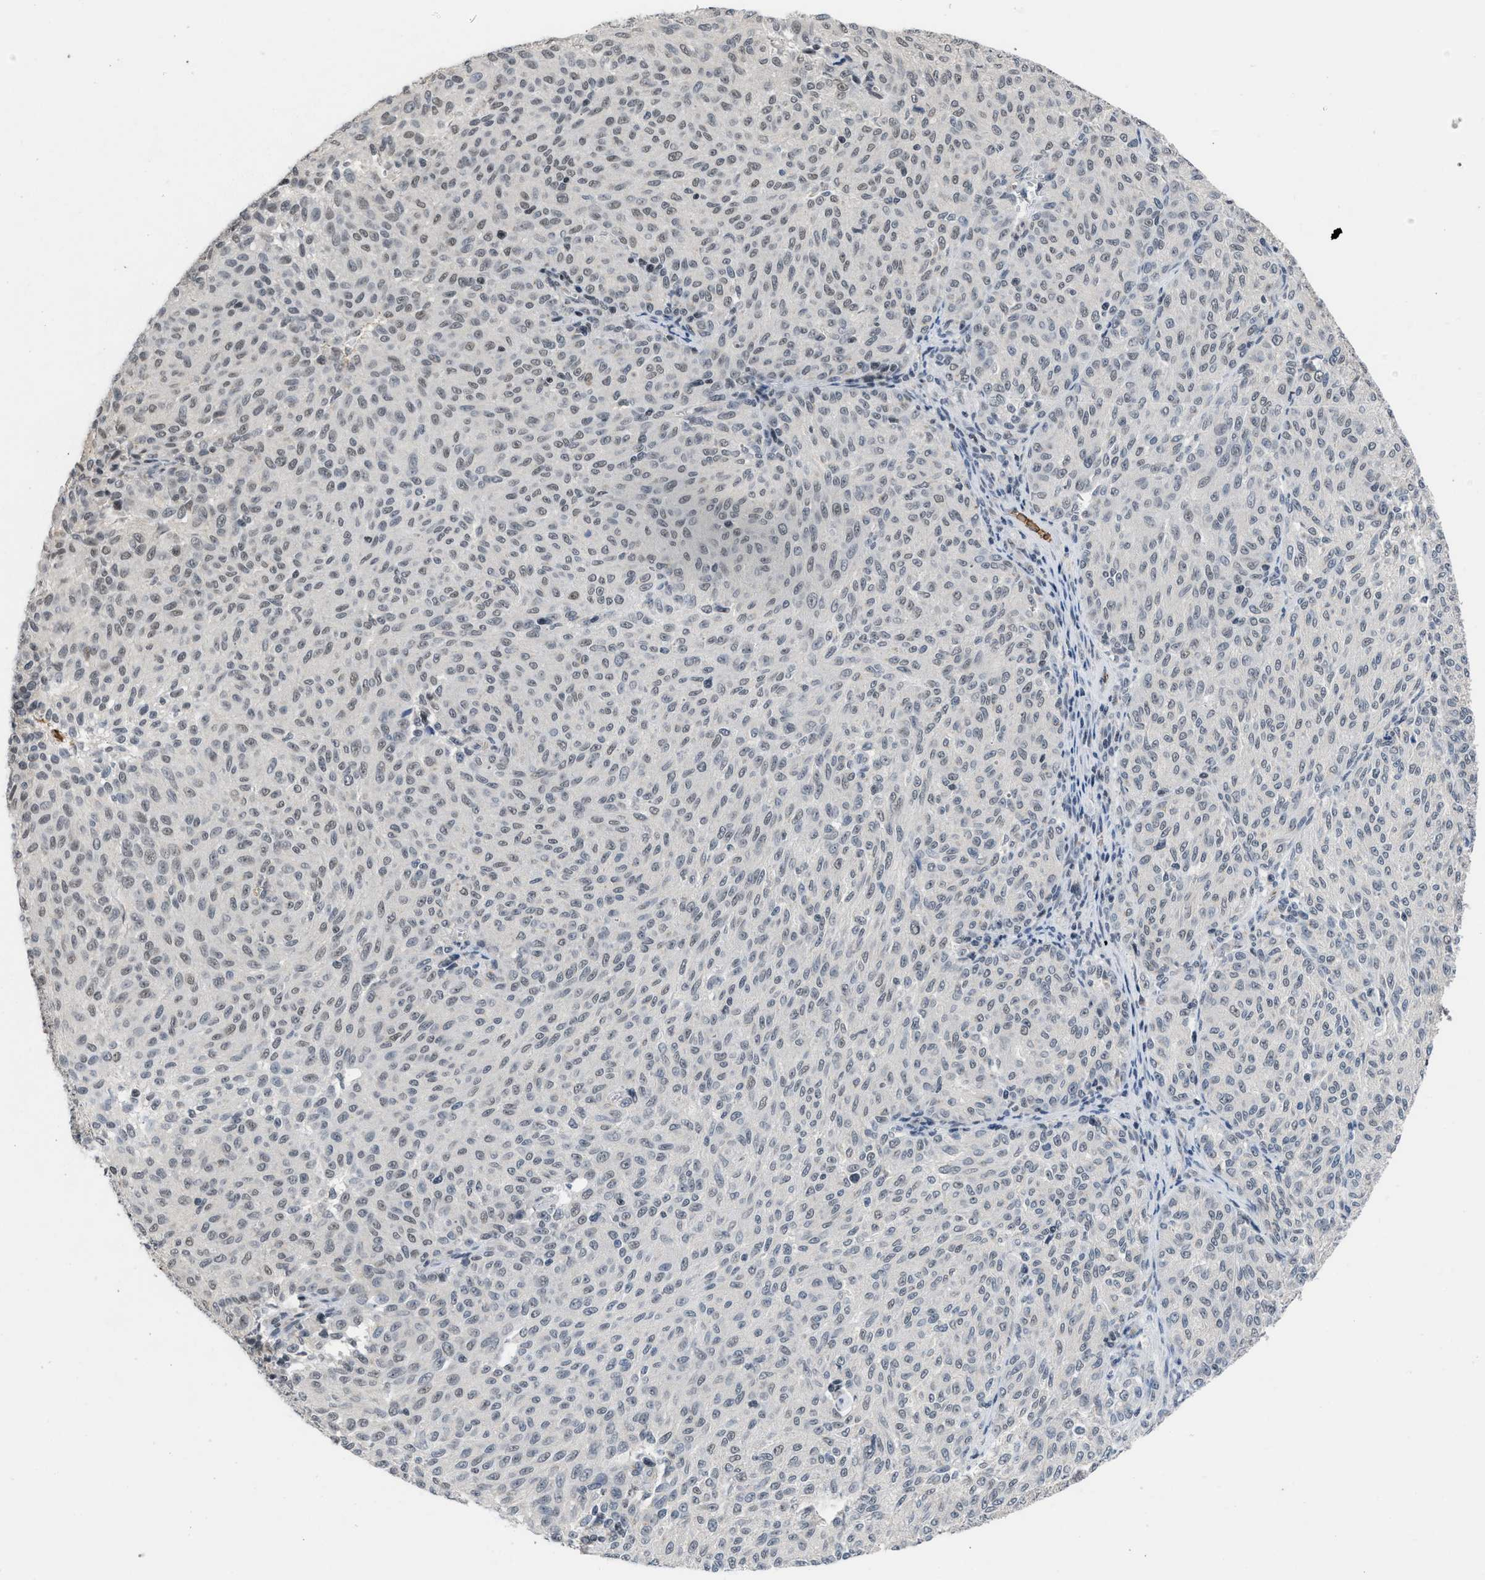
{"staining": {"intensity": "weak", "quantity": ">75%", "location": "nuclear"}, "tissue": "melanoma", "cell_type": "Tumor cells", "image_type": "cancer", "snomed": [{"axis": "morphology", "description": "Malignant melanoma, NOS"}, {"axis": "topography", "description": "Skin"}], "caption": "A photomicrograph of human melanoma stained for a protein exhibits weak nuclear brown staining in tumor cells.", "gene": "TERF2IP", "patient": {"sex": "female", "age": 72}}